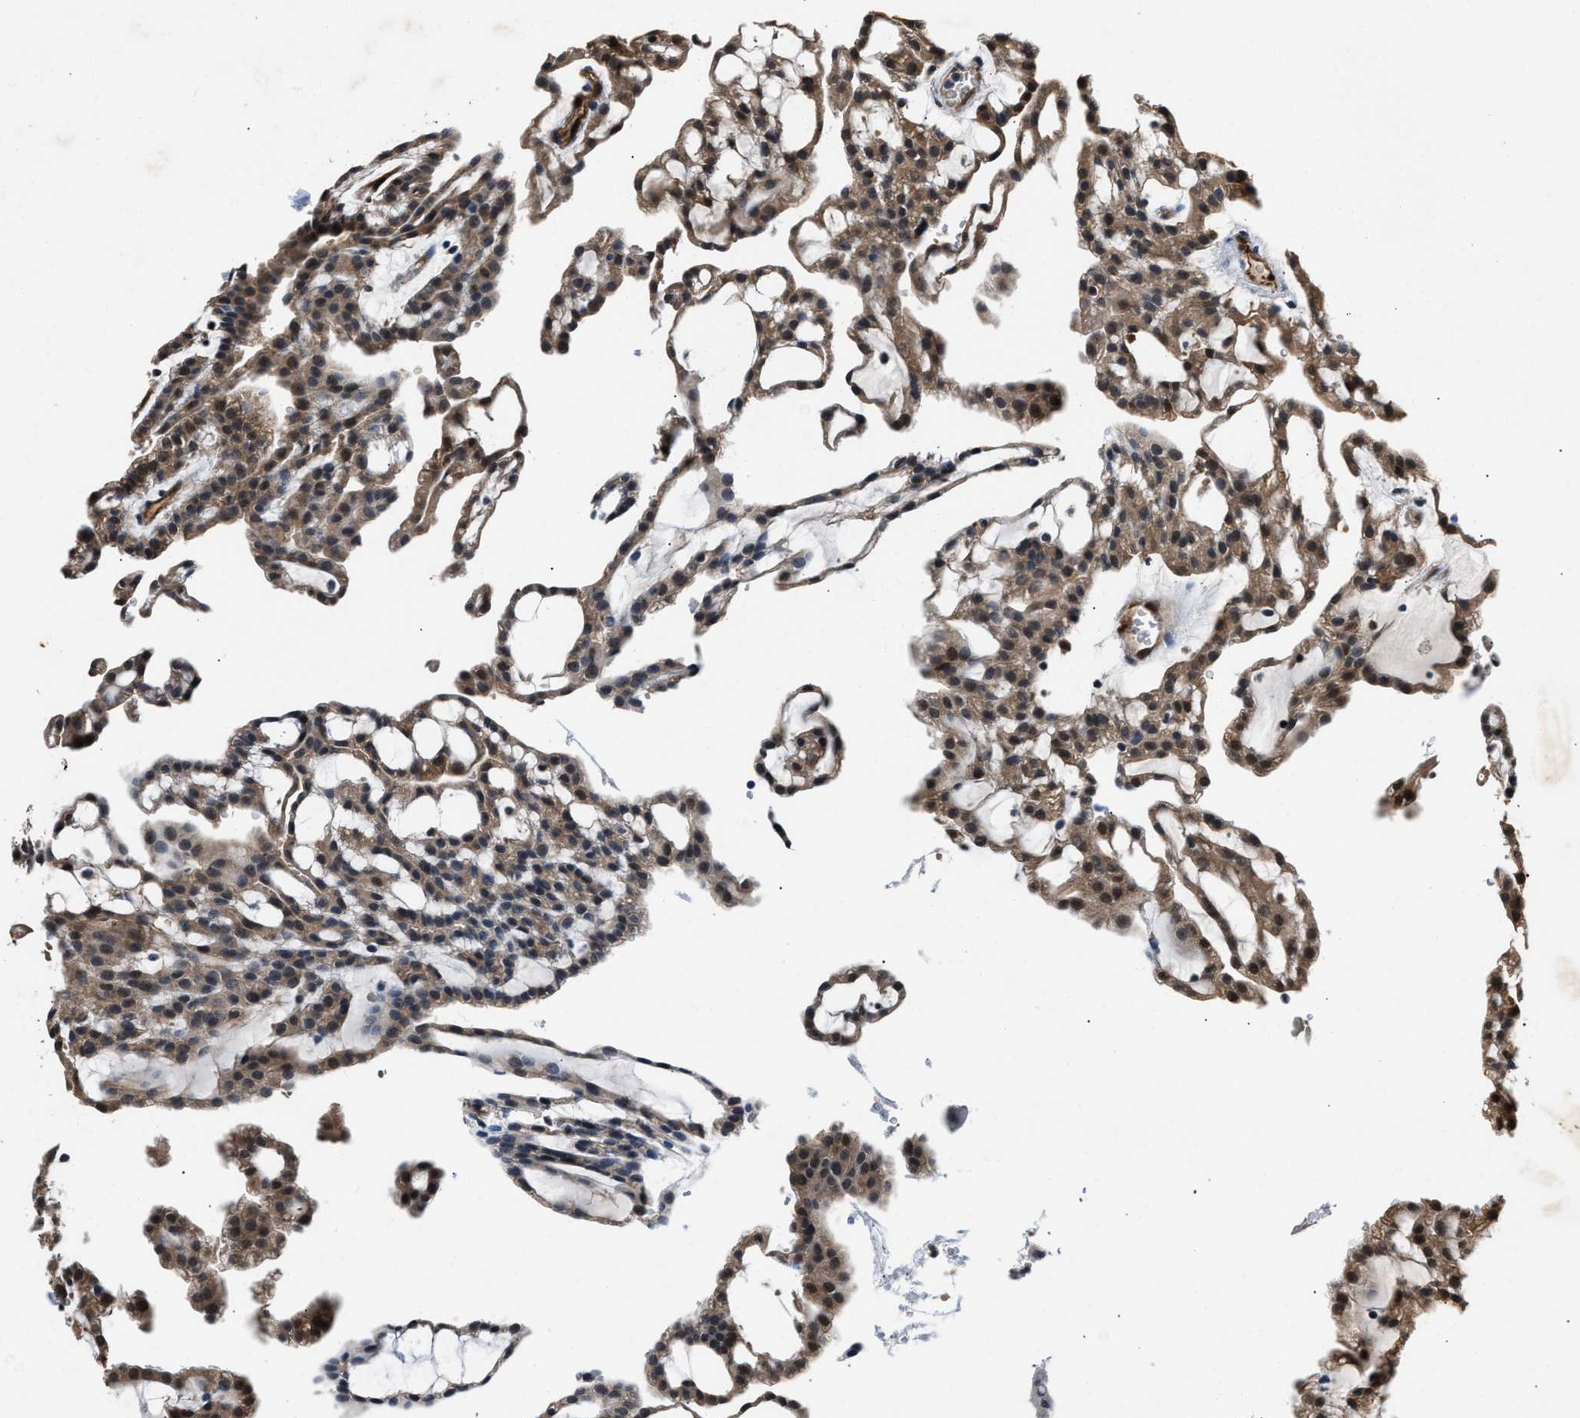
{"staining": {"intensity": "moderate", "quantity": ">75%", "location": "cytoplasmic/membranous,nuclear"}, "tissue": "renal cancer", "cell_type": "Tumor cells", "image_type": "cancer", "snomed": [{"axis": "morphology", "description": "Adenocarcinoma, NOS"}, {"axis": "topography", "description": "Kidney"}], "caption": "Protein staining demonstrates moderate cytoplasmic/membranous and nuclear positivity in approximately >75% of tumor cells in adenocarcinoma (renal). The staining was performed using DAB (3,3'-diaminobenzidine) to visualize the protein expression in brown, while the nuclei were stained in blue with hematoxylin (Magnification: 20x).", "gene": "PPA1", "patient": {"sex": "male", "age": 63}}